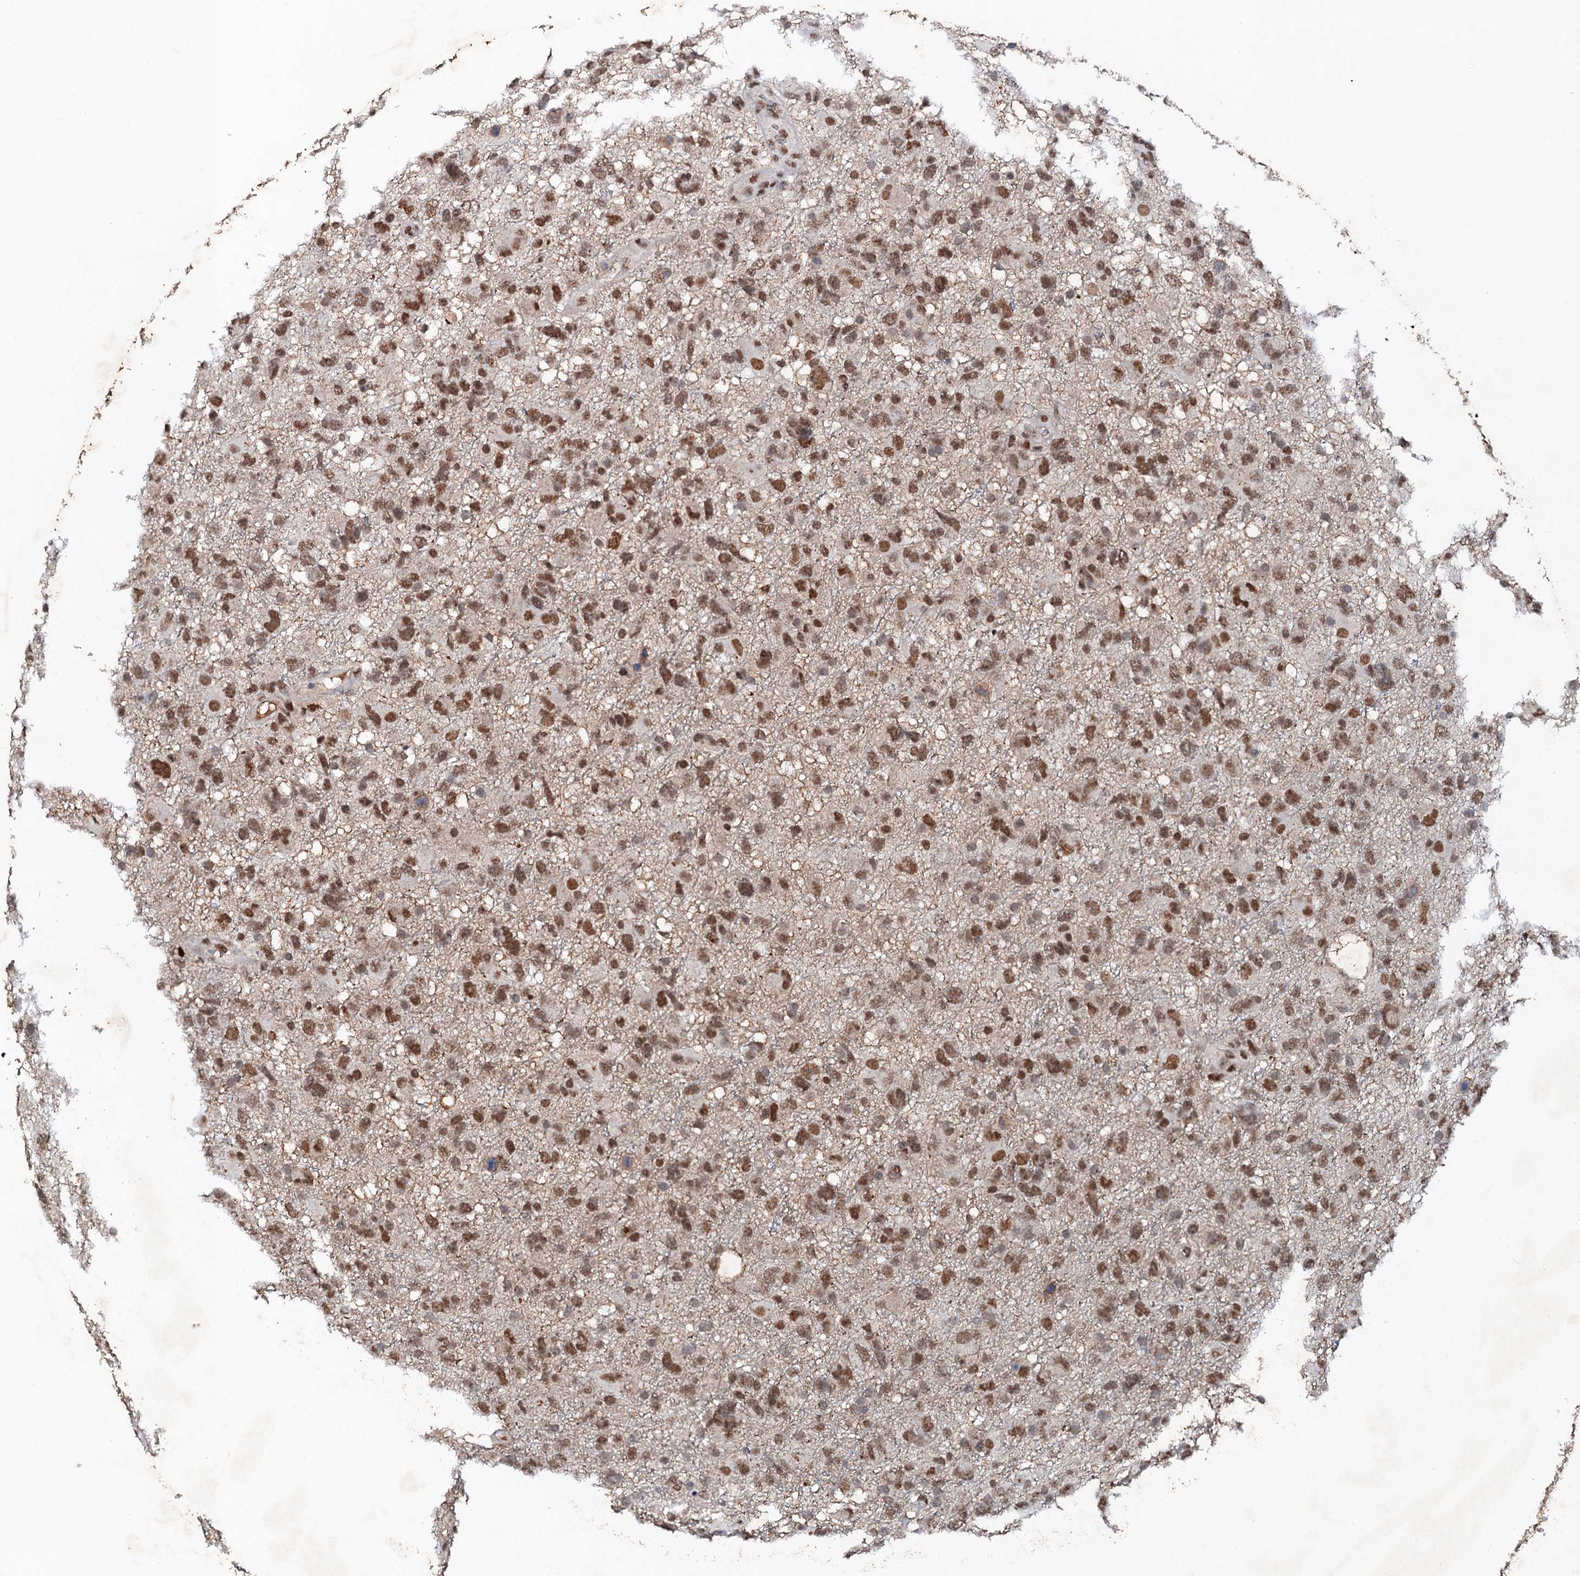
{"staining": {"intensity": "moderate", "quantity": ">75%", "location": "nuclear"}, "tissue": "glioma", "cell_type": "Tumor cells", "image_type": "cancer", "snomed": [{"axis": "morphology", "description": "Glioma, malignant, High grade"}, {"axis": "topography", "description": "Brain"}], "caption": "High-magnification brightfield microscopy of malignant high-grade glioma stained with DAB (3,3'-diaminobenzidine) (brown) and counterstained with hematoxylin (blue). tumor cells exhibit moderate nuclear positivity is identified in approximately>75% of cells.", "gene": "CSTF3", "patient": {"sex": "male", "age": 61}}